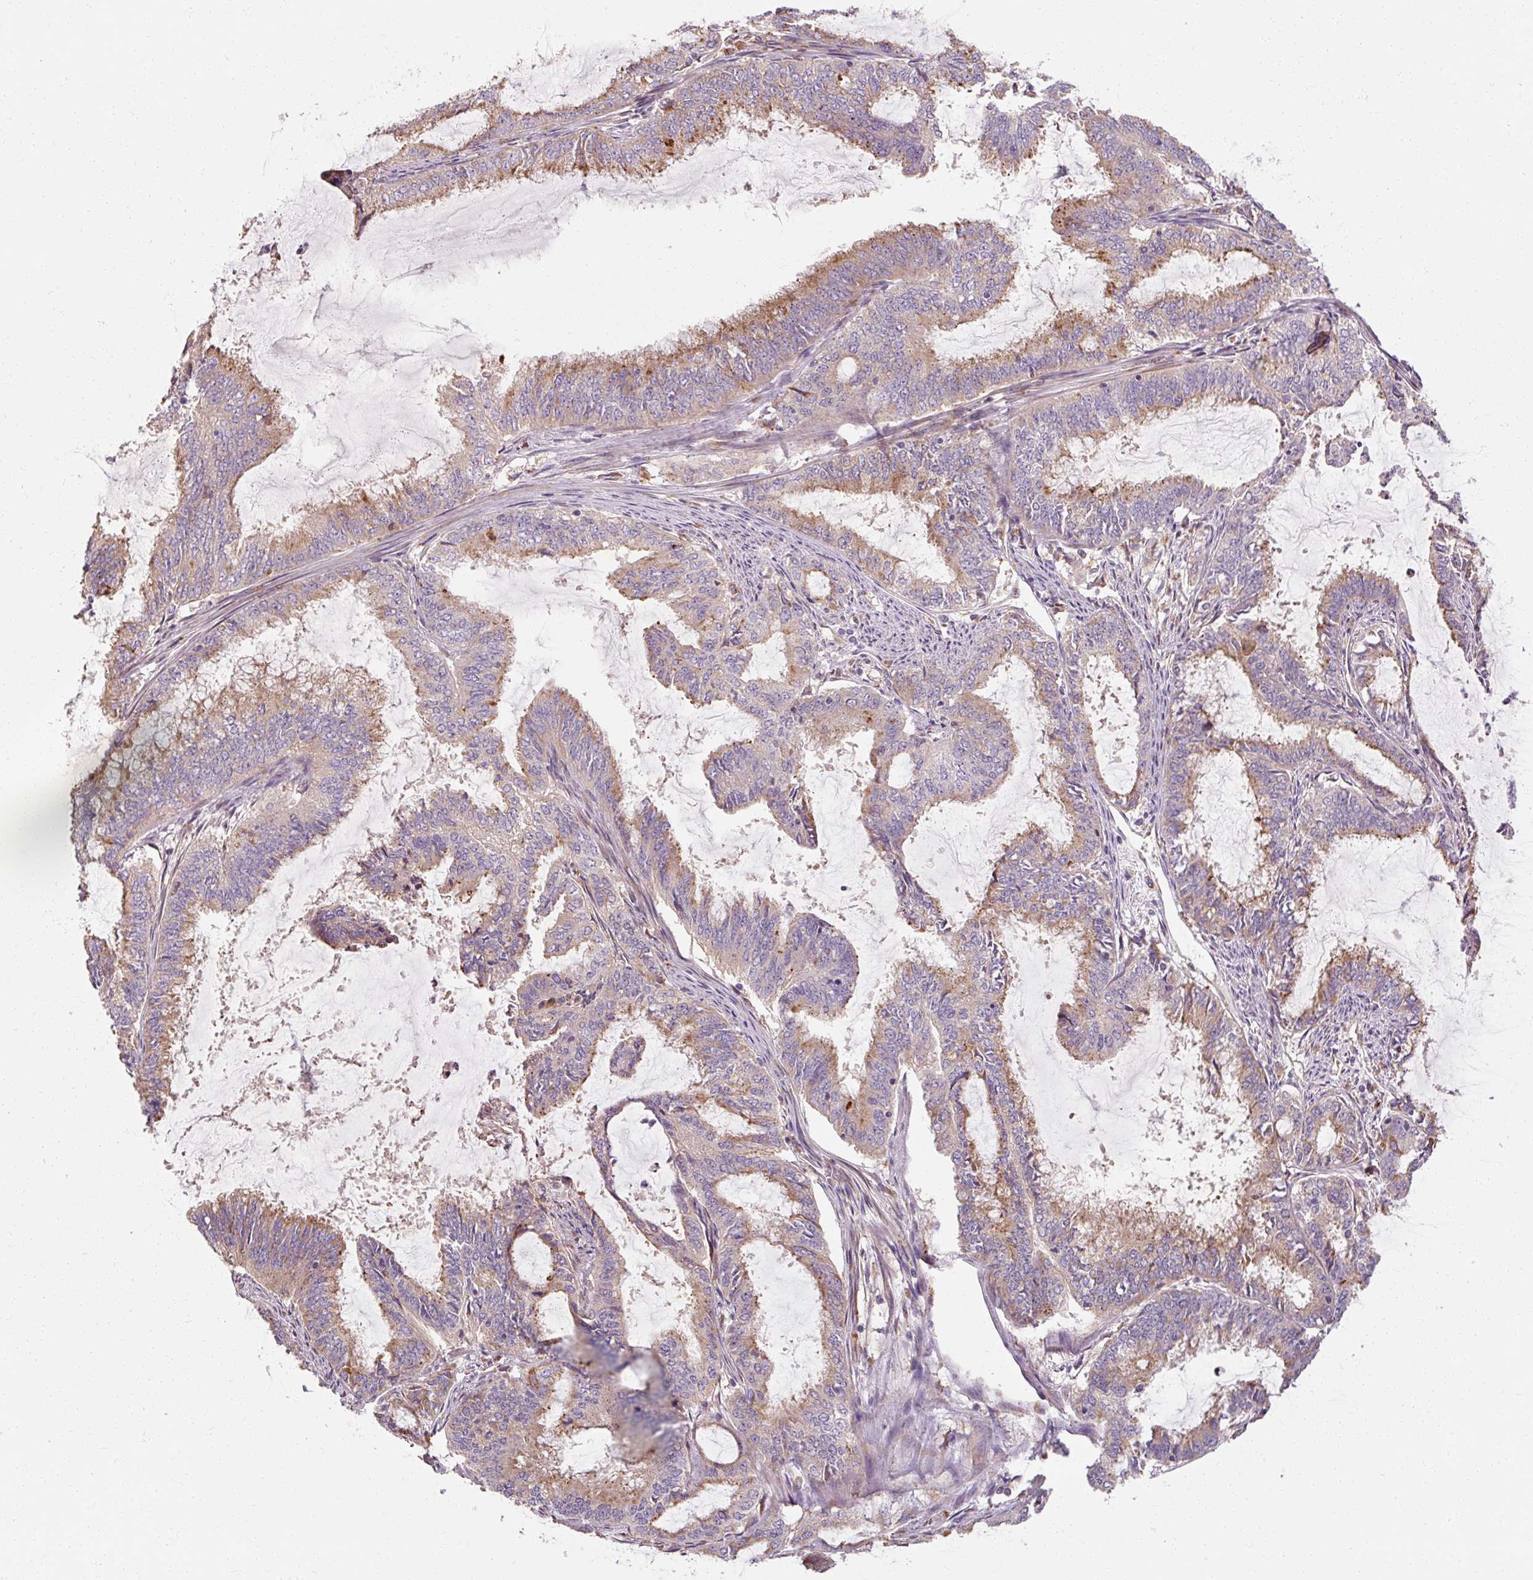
{"staining": {"intensity": "moderate", "quantity": "25%-75%", "location": "cytoplasmic/membranous"}, "tissue": "endometrial cancer", "cell_type": "Tumor cells", "image_type": "cancer", "snomed": [{"axis": "morphology", "description": "Adenocarcinoma, NOS"}, {"axis": "topography", "description": "Endometrium"}], "caption": "Moderate cytoplasmic/membranous expression for a protein is identified in approximately 25%-75% of tumor cells of endometrial cancer (adenocarcinoma) using IHC.", "gene": "TBC1D4", "patient": {"sex": "female", "age": 51}}